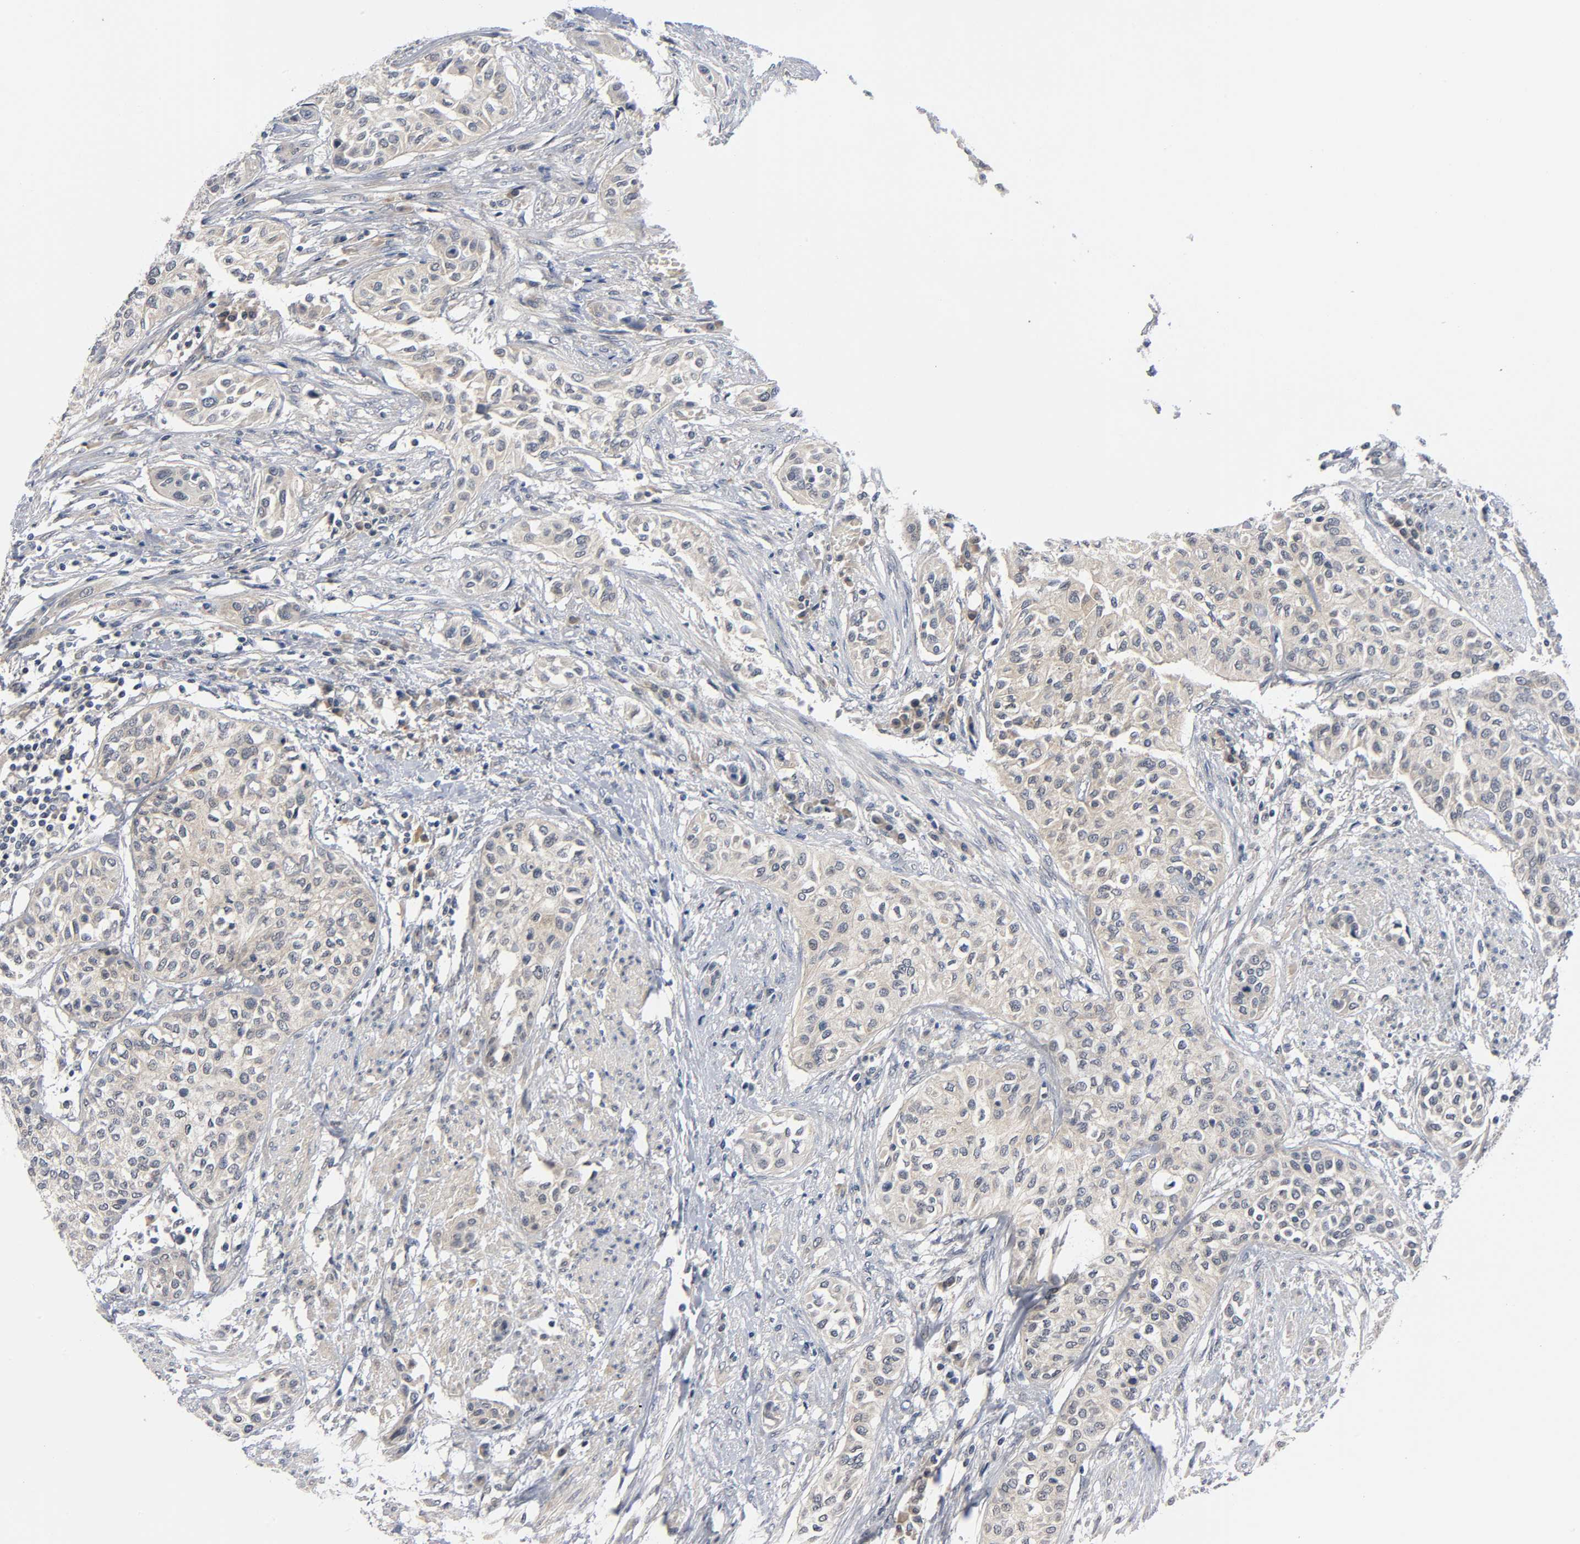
{"staining": {"intensity": "weak", "quantity": ">75%", "location": "cytoplasmic/membranous"}, "tissue": "urothelial cancer", "cell_type": "Tumor cells", "image_type": "cancer", "snomed": [{"axis": "morphology", "description": "Urothelial carcinoma, High grade"}, {"axis": "topography", "description": "Urinary bladder"}], "caption": "Immunohistochemistry (IHC) (DAB (3,3'-diaminobenzidine)) staining of human urothelial cancer demonstrates weak cytoplasmic/membranous protein positivity in approximately >75% of tumor cells.", "gene": "MAPK8", "patient": {"sex": "male", "age": 74}}